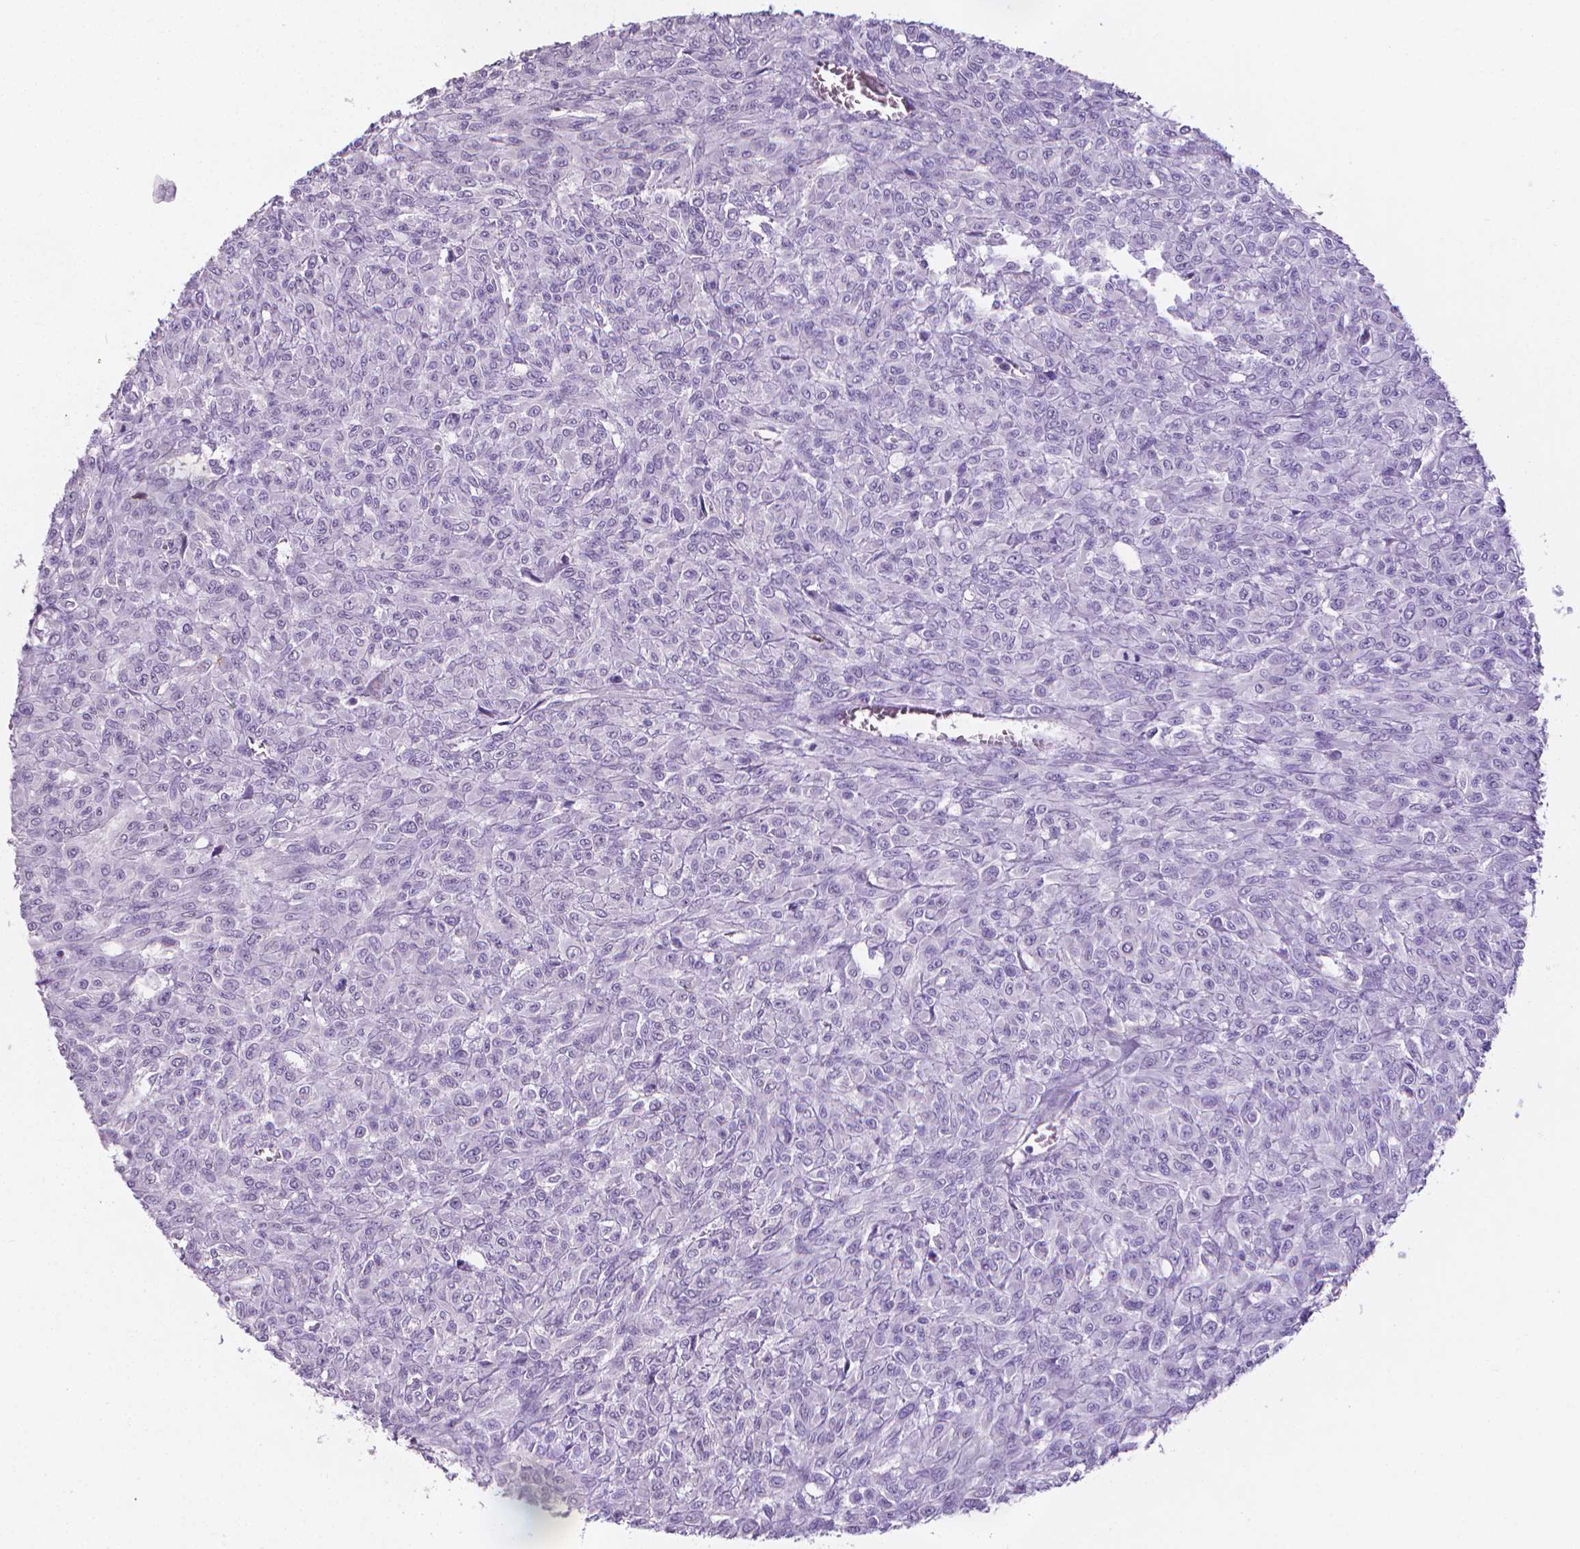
{"staining": {"intensity": "negative", "quantity": "none", "location": "none"}, "tissue": "renal cancer", "cell_type": "Tumor cells", "image_type": "cancer", "snomed": [{"axis": "morphology", "description": "Adenocarcinoma, NOS"}, {"axis": "topography", "description": "Kidney"}], "caption": "A high-resolution photomicrograph shows immunohistochemistry (IHC) staining of adenocarcinoma (renal), which demonstrates no significant positivity in tumor cells.", "gene": "XPNPEP2", "patient": {"sex": "male", "age": 58}}